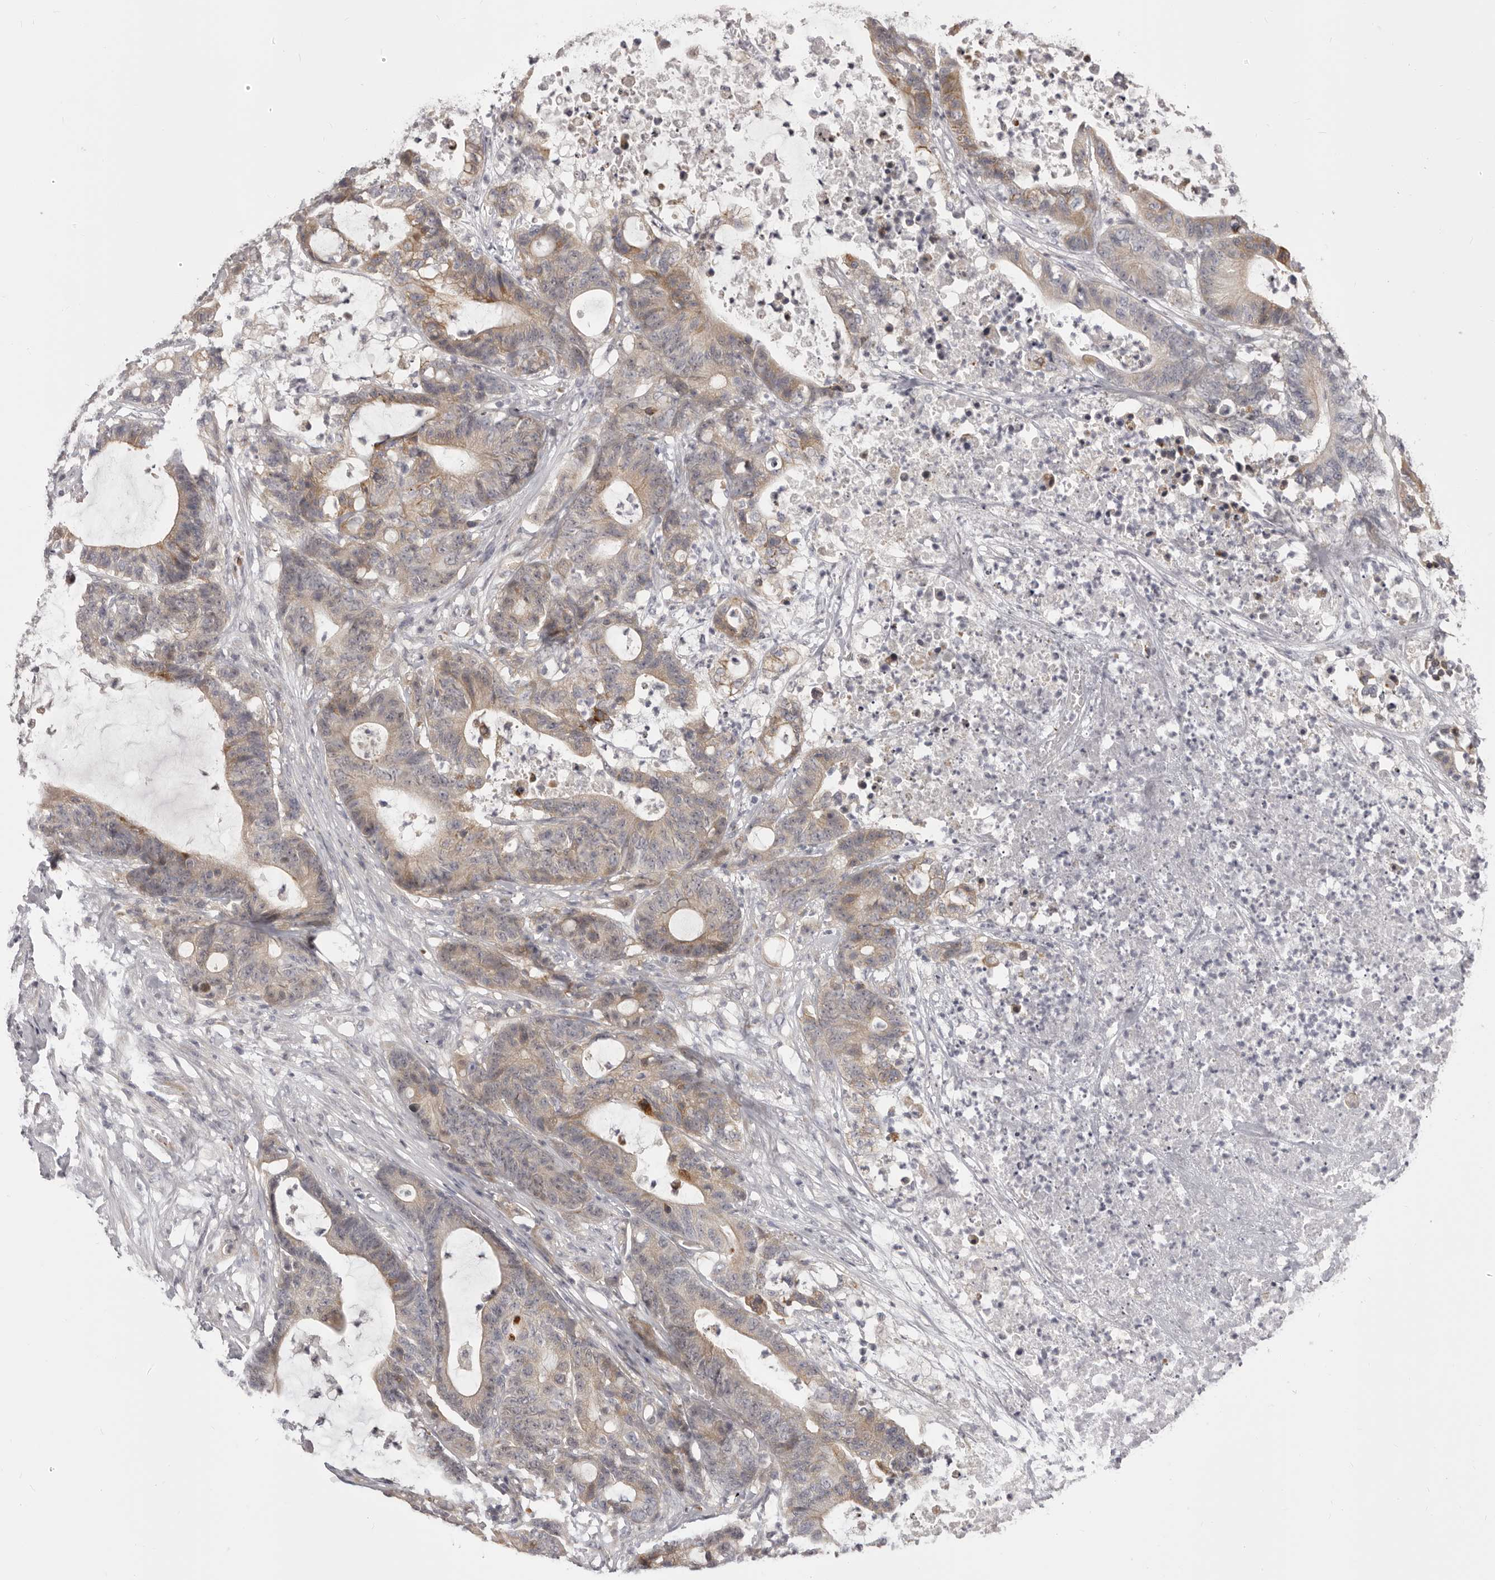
{"staining": {"intensity": "moderate", "quantity": "<25%", "location": "cytoplasmic/membranous"}, "tissue": "colorectal cancer", "cell_type": "Tumor cells", "image_type": "cancer", "snomed": [{"axis": "morphology", "description": "Adenocarcinoma, NOS"}, {"axis": "topography", "description": "Colon"}], "caption": "Protein analysis of colorectal adenocarcinoma tissue displays moderate cytoplasmic/membranous positivity in about <25% of tumor cells.", "gene": "OTUD3", "patient": {"sex": "female", "age": 84}}